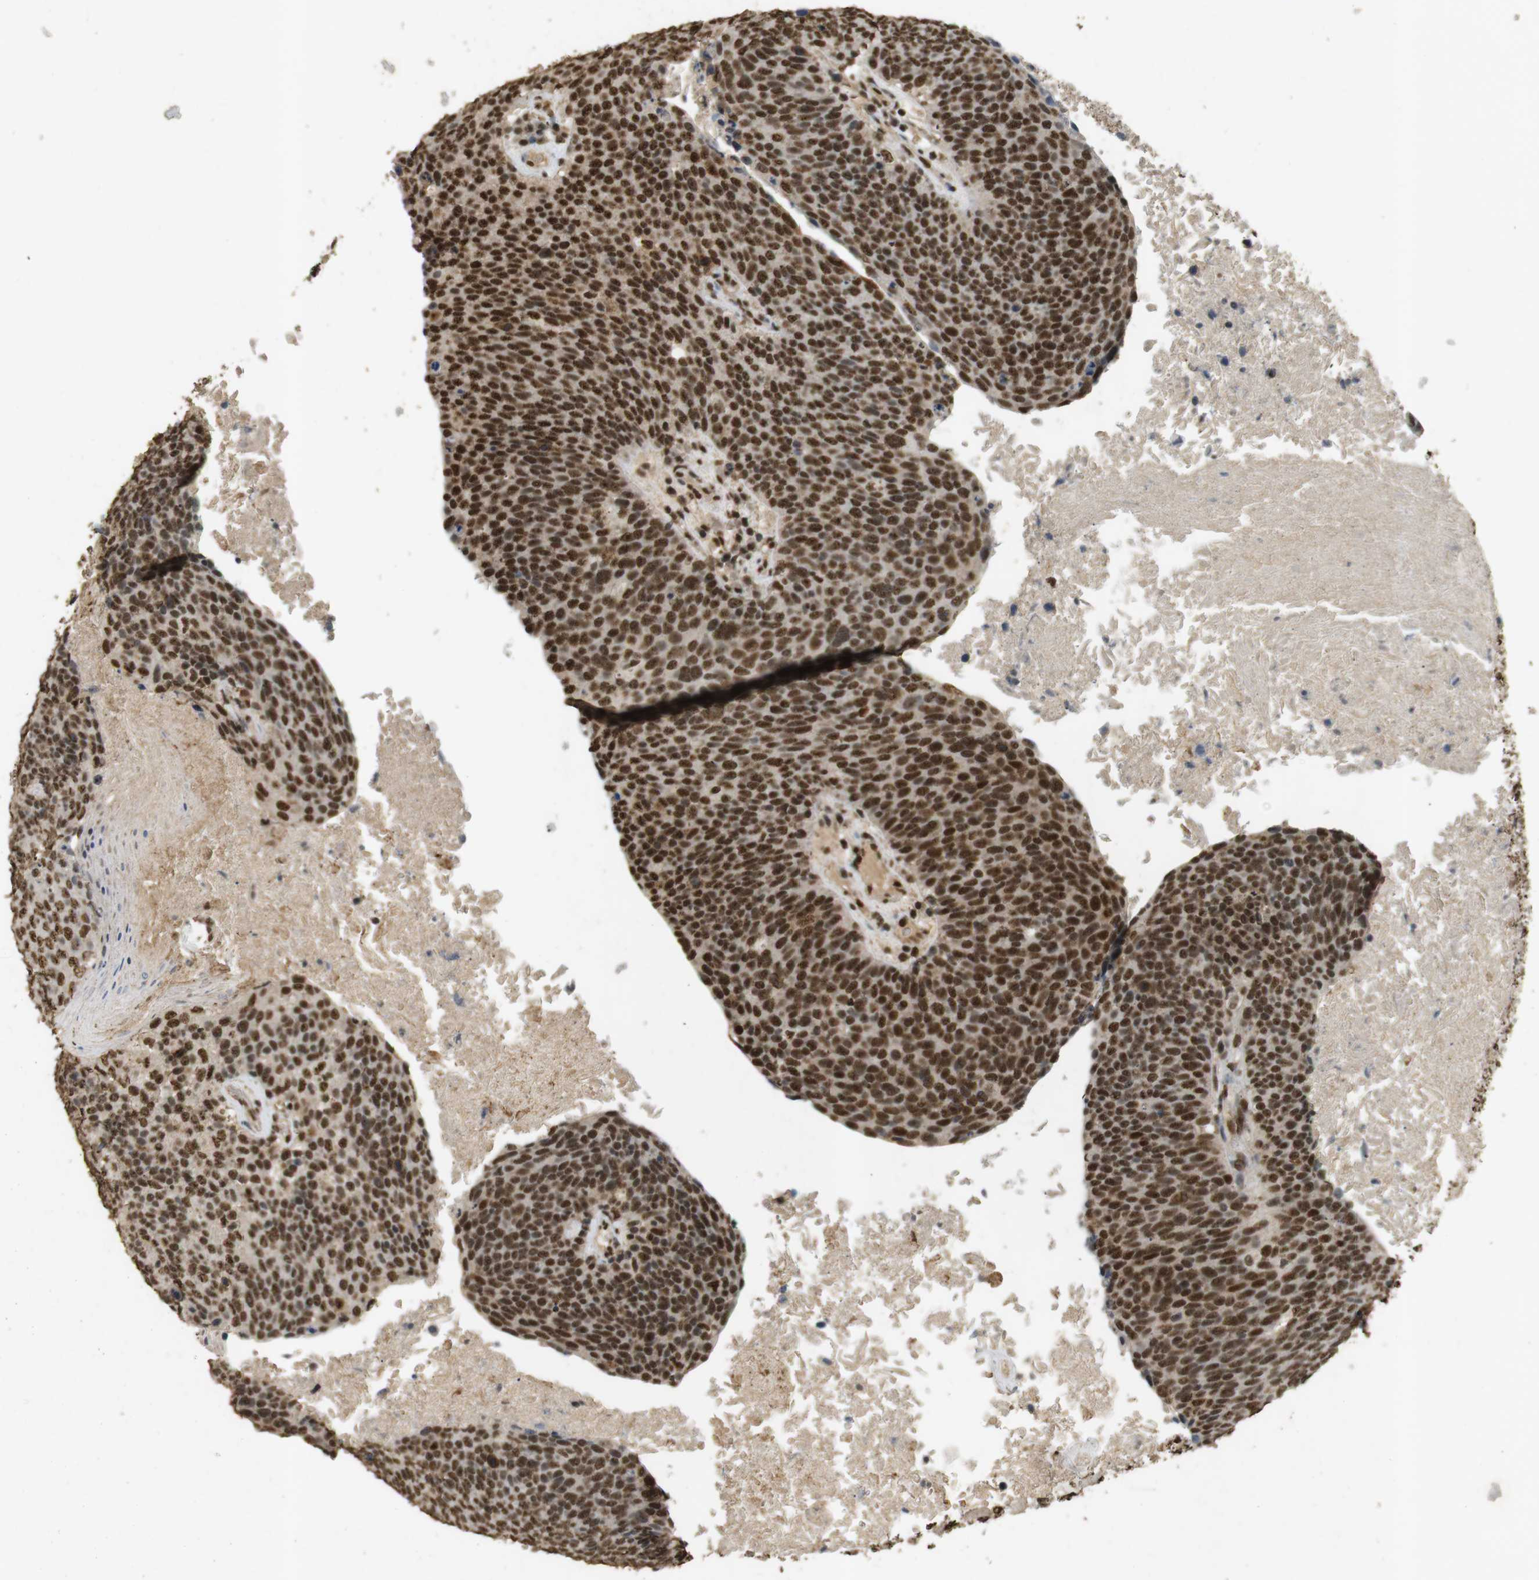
{"staining": {"intensity": "strong", "quantity": ">75%", "location": "cytoplasmic/membranous,nuclear"}, "tissue": "head and neck cancer", "cell_type": "Tumor cells", "image_type": "cancer", "snomed": [{"axis": "morphology", "description": "Squamous cell carcinoma, NOS"}, {"axis": "morphology", "description": "Squamous cell carcinoma, metastatic, NOS"}, {"axis": "topography", "description": "Lymph node"}, {"axis": "topography", "description": "Head-Neck"}], "caption": "Head and neck cancer tissue demonstrates strong cytoplasmic/membranous and nuclear positivity in approximately >75% of tumor cells Using DAB (3,3'-diaminobenzidine) (brown) and hematoxylin (blue) stains, captured at high magnification using brightfield microscopy.", "gene": "GATA4", "patient": {"sex": "male", "age": 62}}